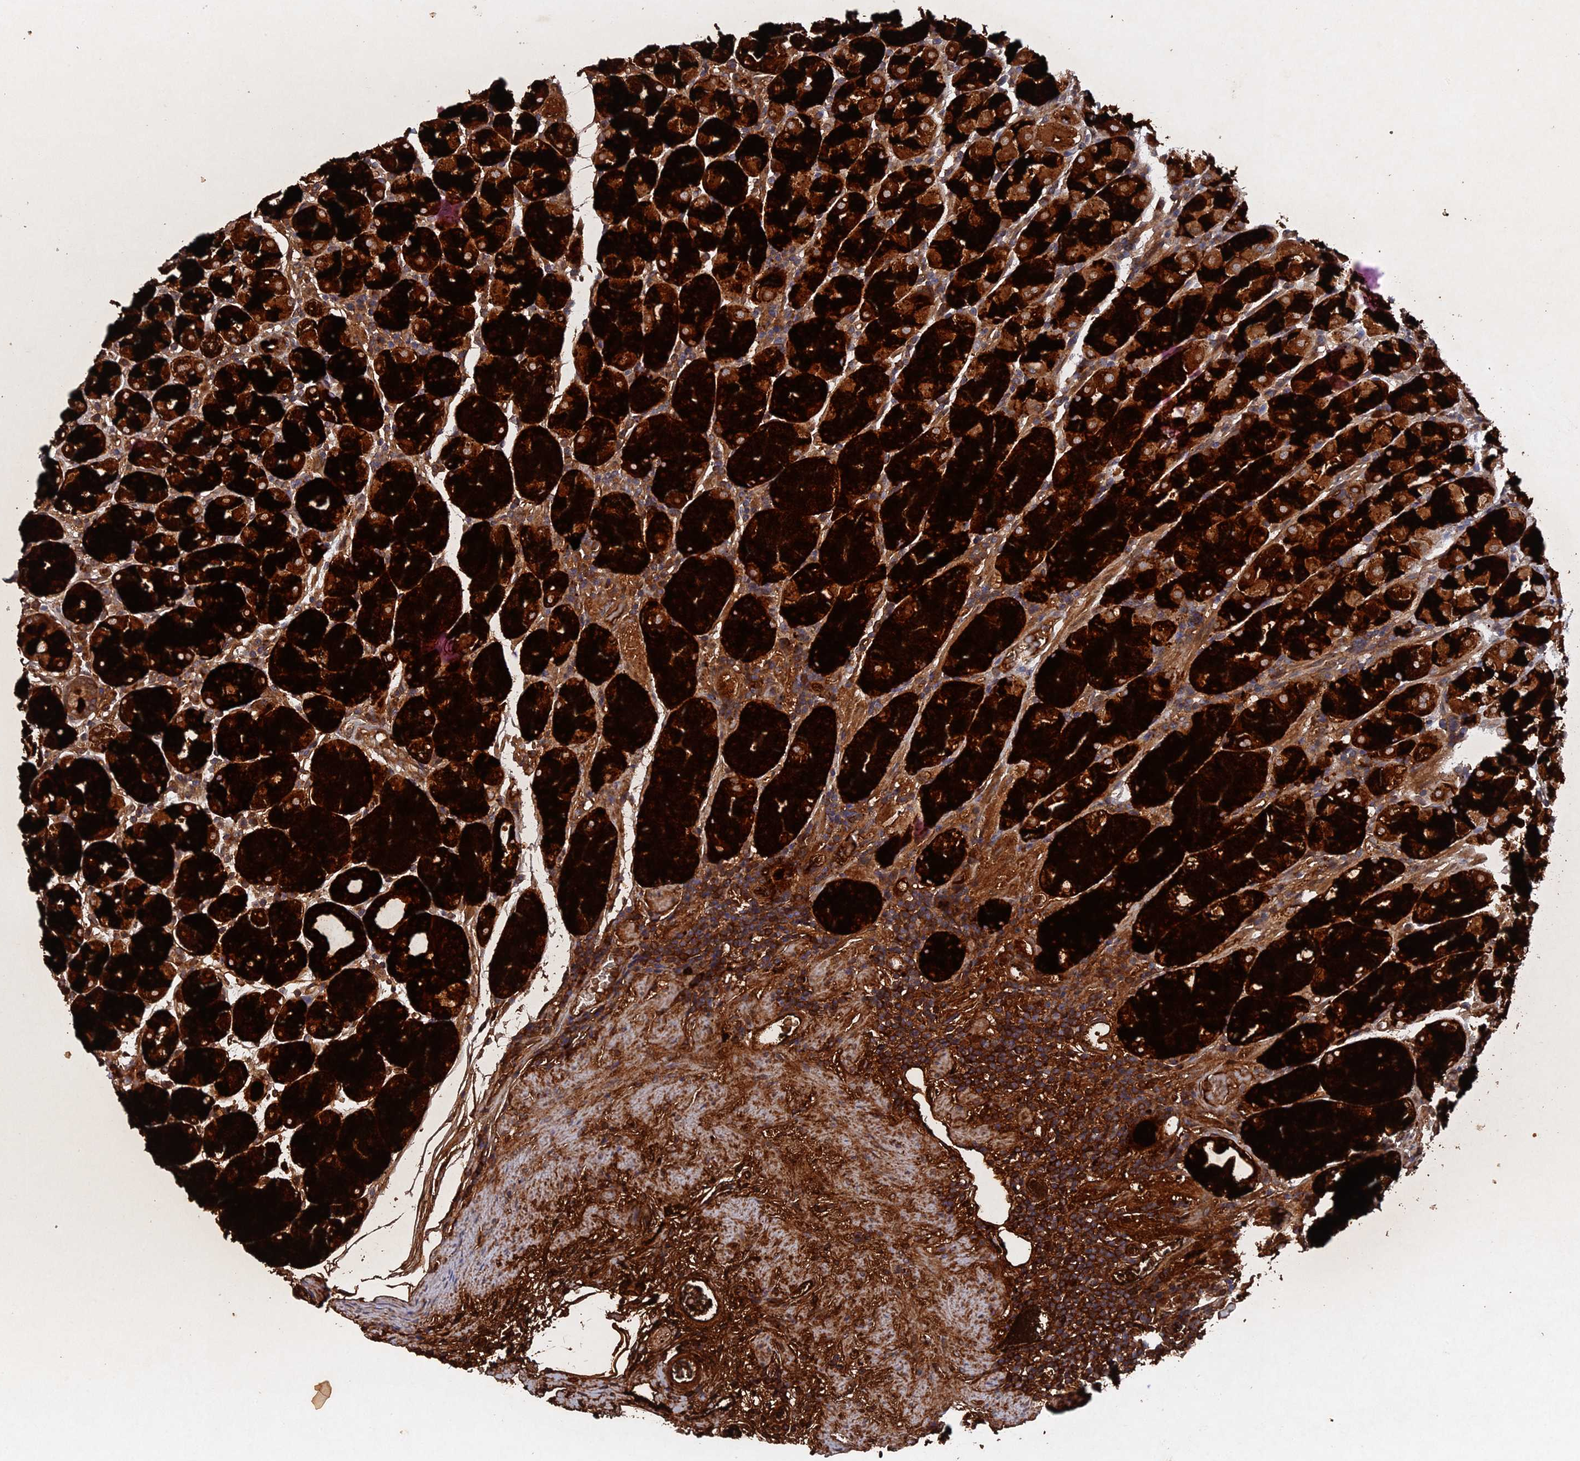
{"staining": {"intensity": "strong", "quantity": ">75%", "location": "cytoplasmic/membranous"}, "tissue": "stomach", "cell_type": "Glandular cells", "image_type": "normal", "snomed": [{"axis": "morphology", "description": "Normal tissue, NOS"}, {"axis": "topography", "description": "Stomach, upper"}, {"axis": "topography", "description": "Stomach, lower"}, {"axis": "topography", "description": "Small intestine"}], "caption": "The image exhibits a brown stain indicating the presence of a protein in the cytoplasmic/membranous of glandular cells in stomach. (DAB IHC, brown staining for protein, blue staining for nuclei).", "gene": "VPS37C", "patient": {"sex": "male", "age": 68}}